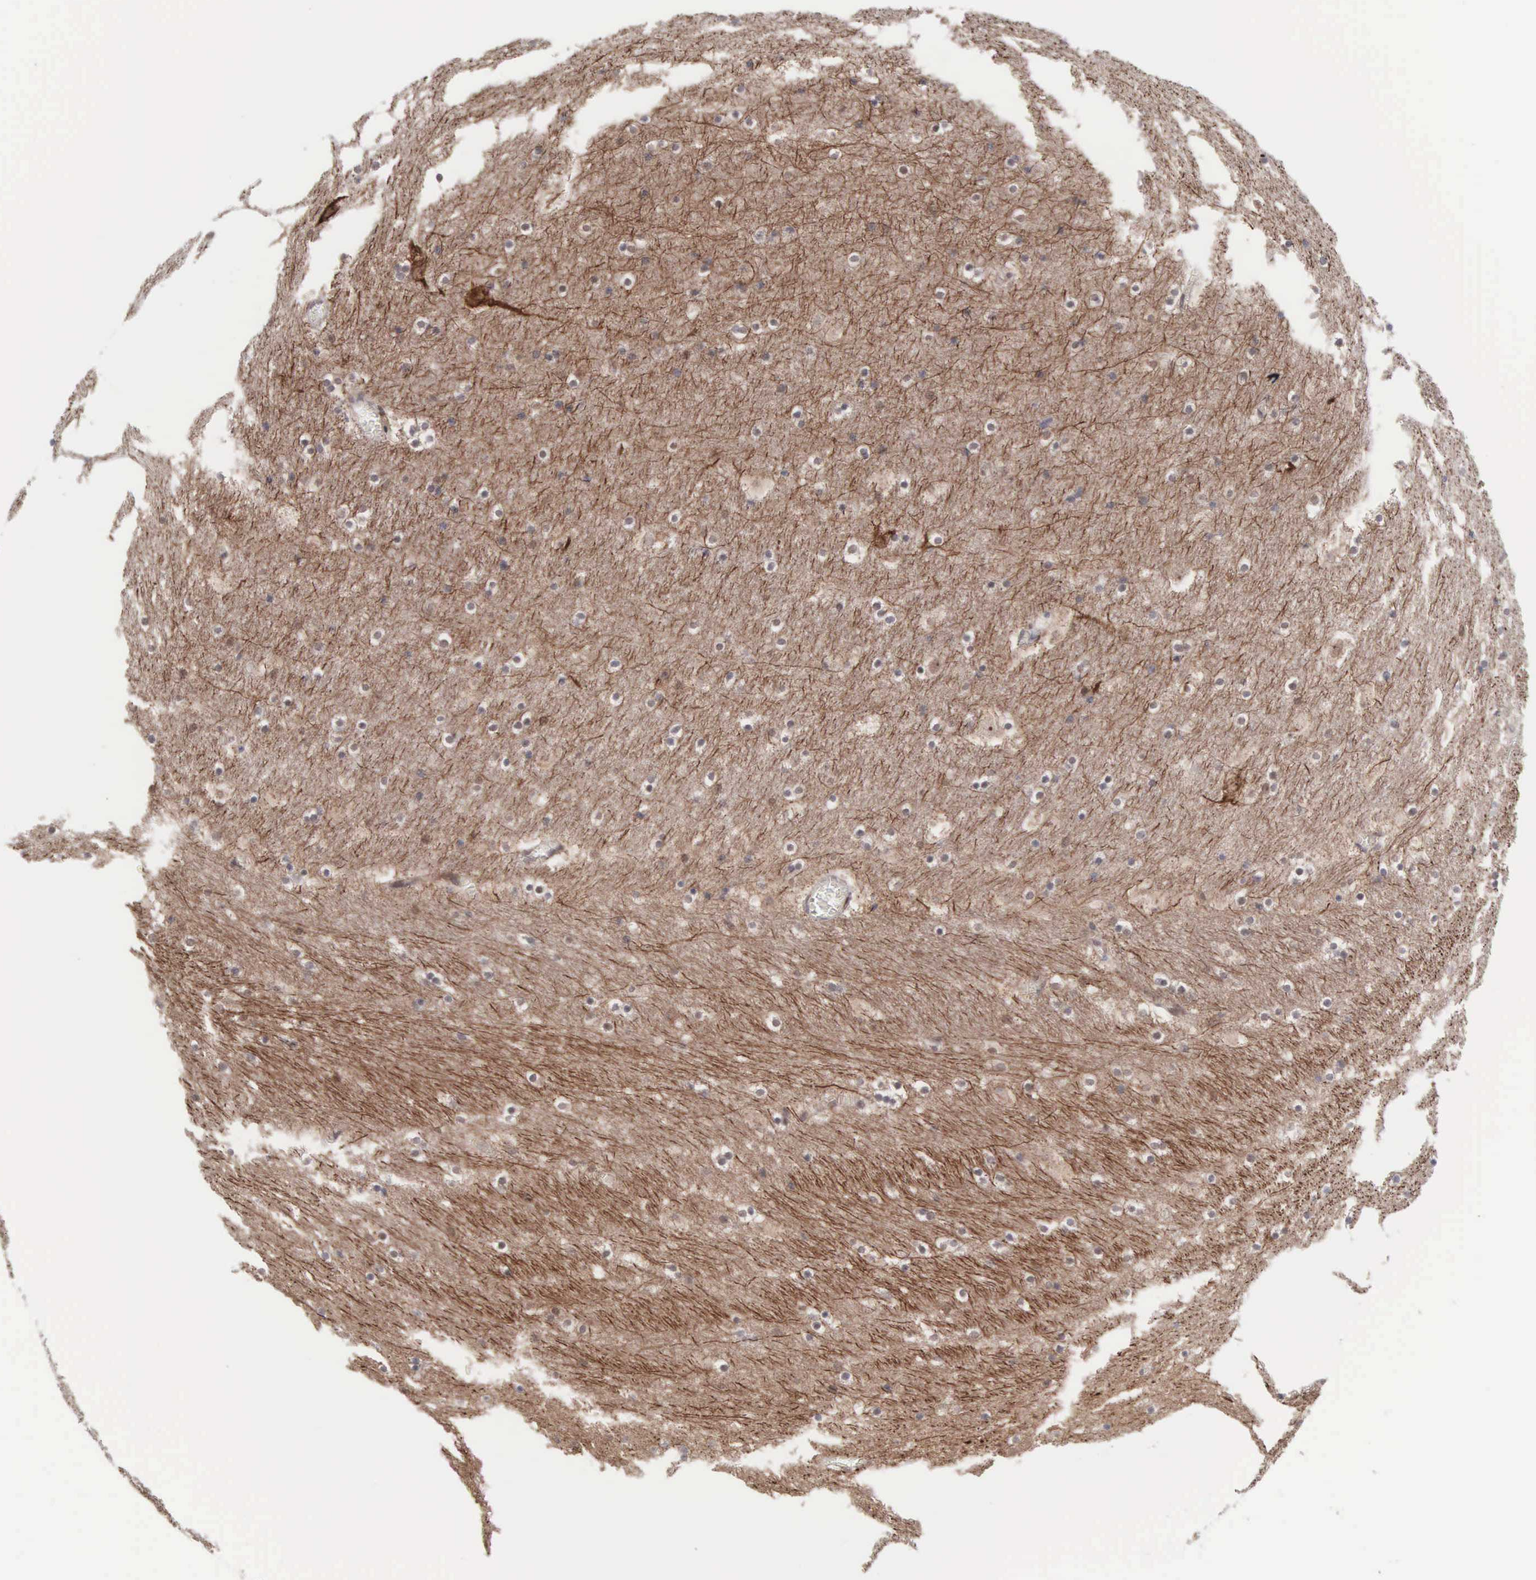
{"staining": {"intensity": "strong", "quantity": ">75%", "location": "cytoplasmic/membranous"}, "tissue": "hippocampus", "cell_type": "Glial cells", "image_type": "normal", "snomed": [{"axis": "morphology", "description": "Normal tissue, NOS"}, {"axis": "topography", "description": "Hippocampus"}], "caption": "Glial cells show high levels of strong cytoplasmic/membranous staining in approximately >75% of cells in unremarkable human hippocampus.", "gene": "ACOT4", "patient": {"sex": "male", "age": 45}}